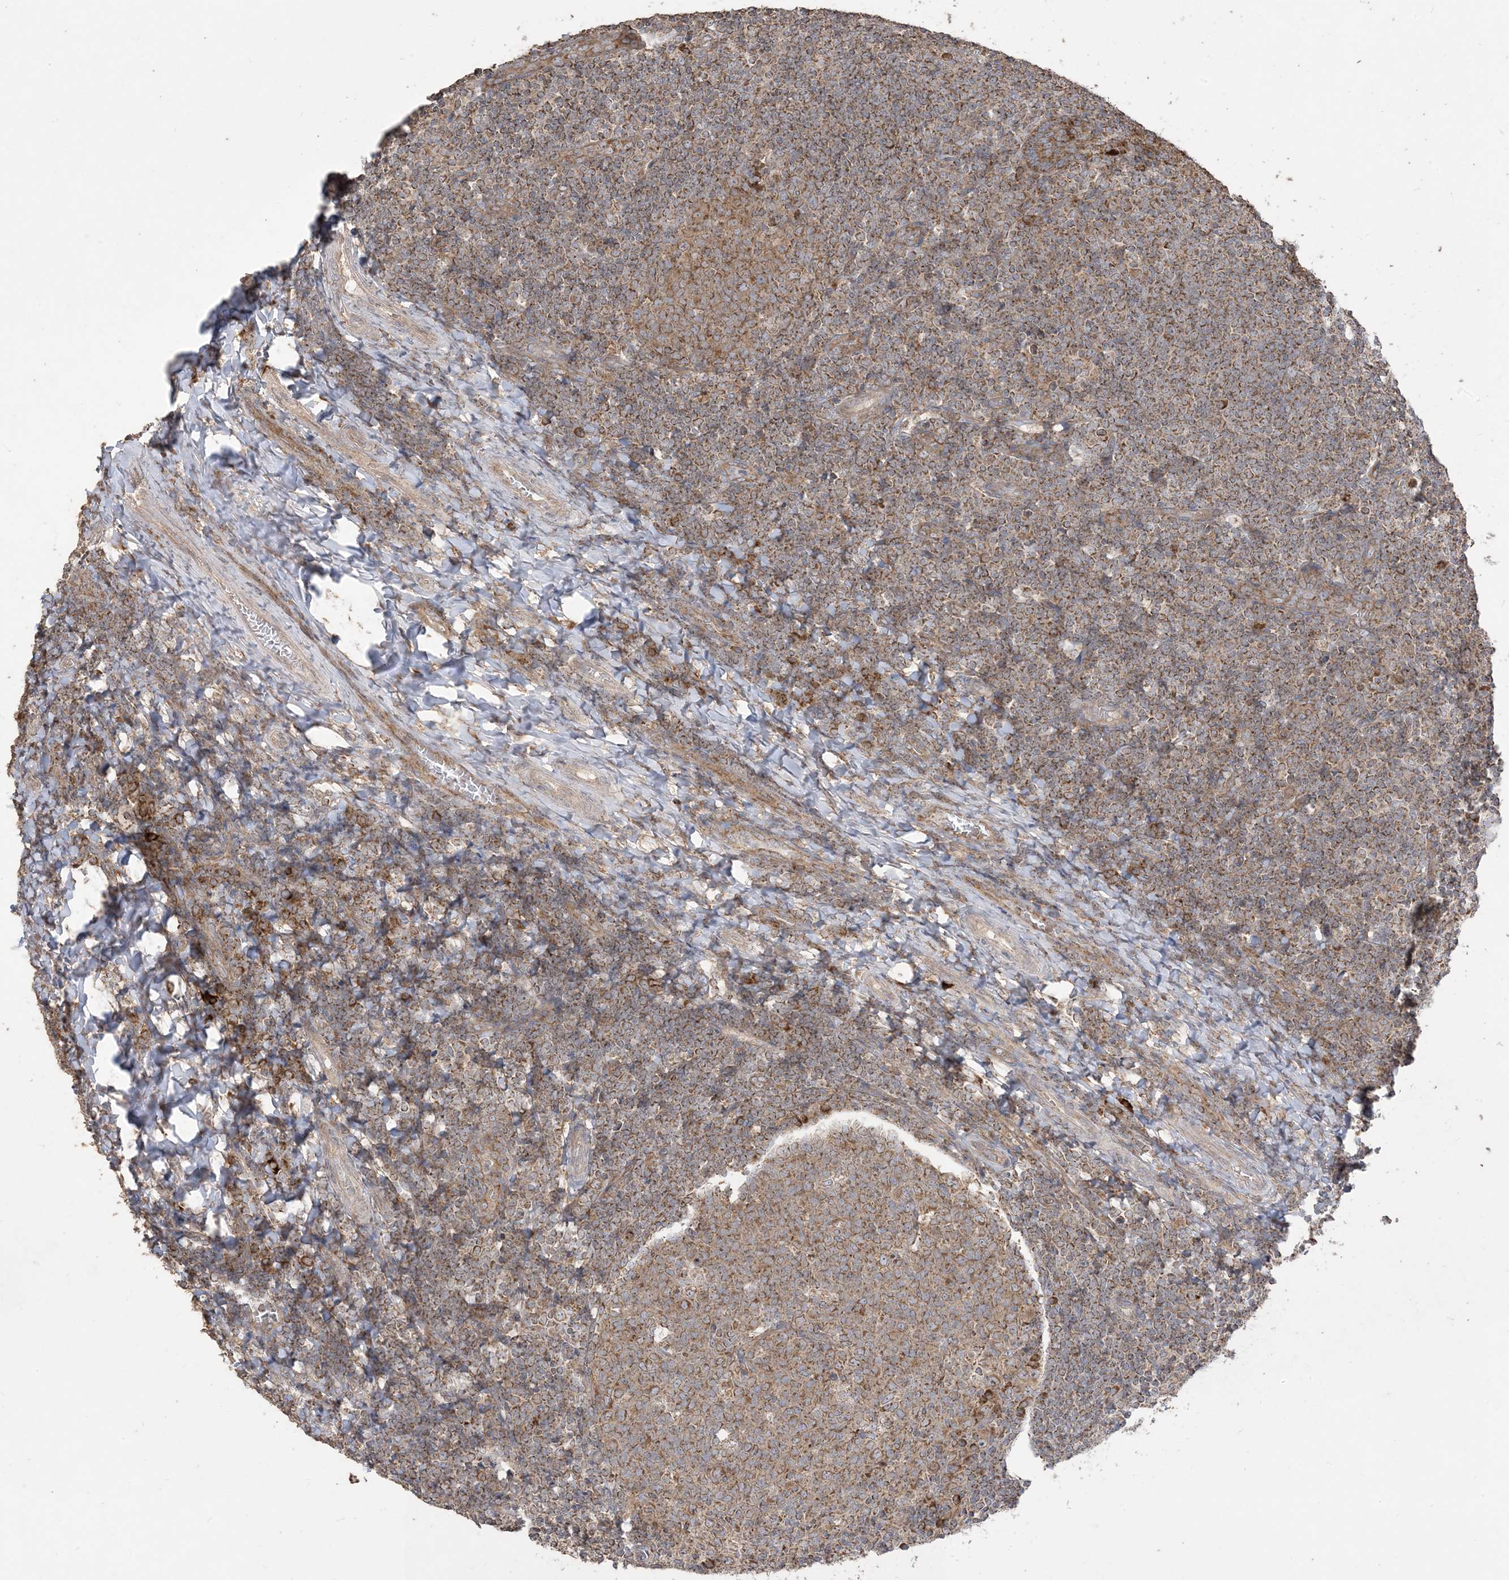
{"staining": {"intensity": "strong", "quantity": "25%-75%", "location": "cytoplasmic/membranous"}, "tissue": "tonsil", "cell_type": "Germinal center cells", "image_type": "normal", "snomed": [{"axis": "morphology", "description": "Normal tissue, NOS"}, {"axis": "topography", "description": "Tonsil"}], "caption": "Immunohistochemistry (IHC) photomicrograph of unremarkable human tonsil stained for a protein (brown), which reveals high levels of strong cytoplasmic/membranous expression in approximately 25%-75% of germinal center cells.", "gene": "SIRT3", "patient": {"sex": "female", "age": 19}}